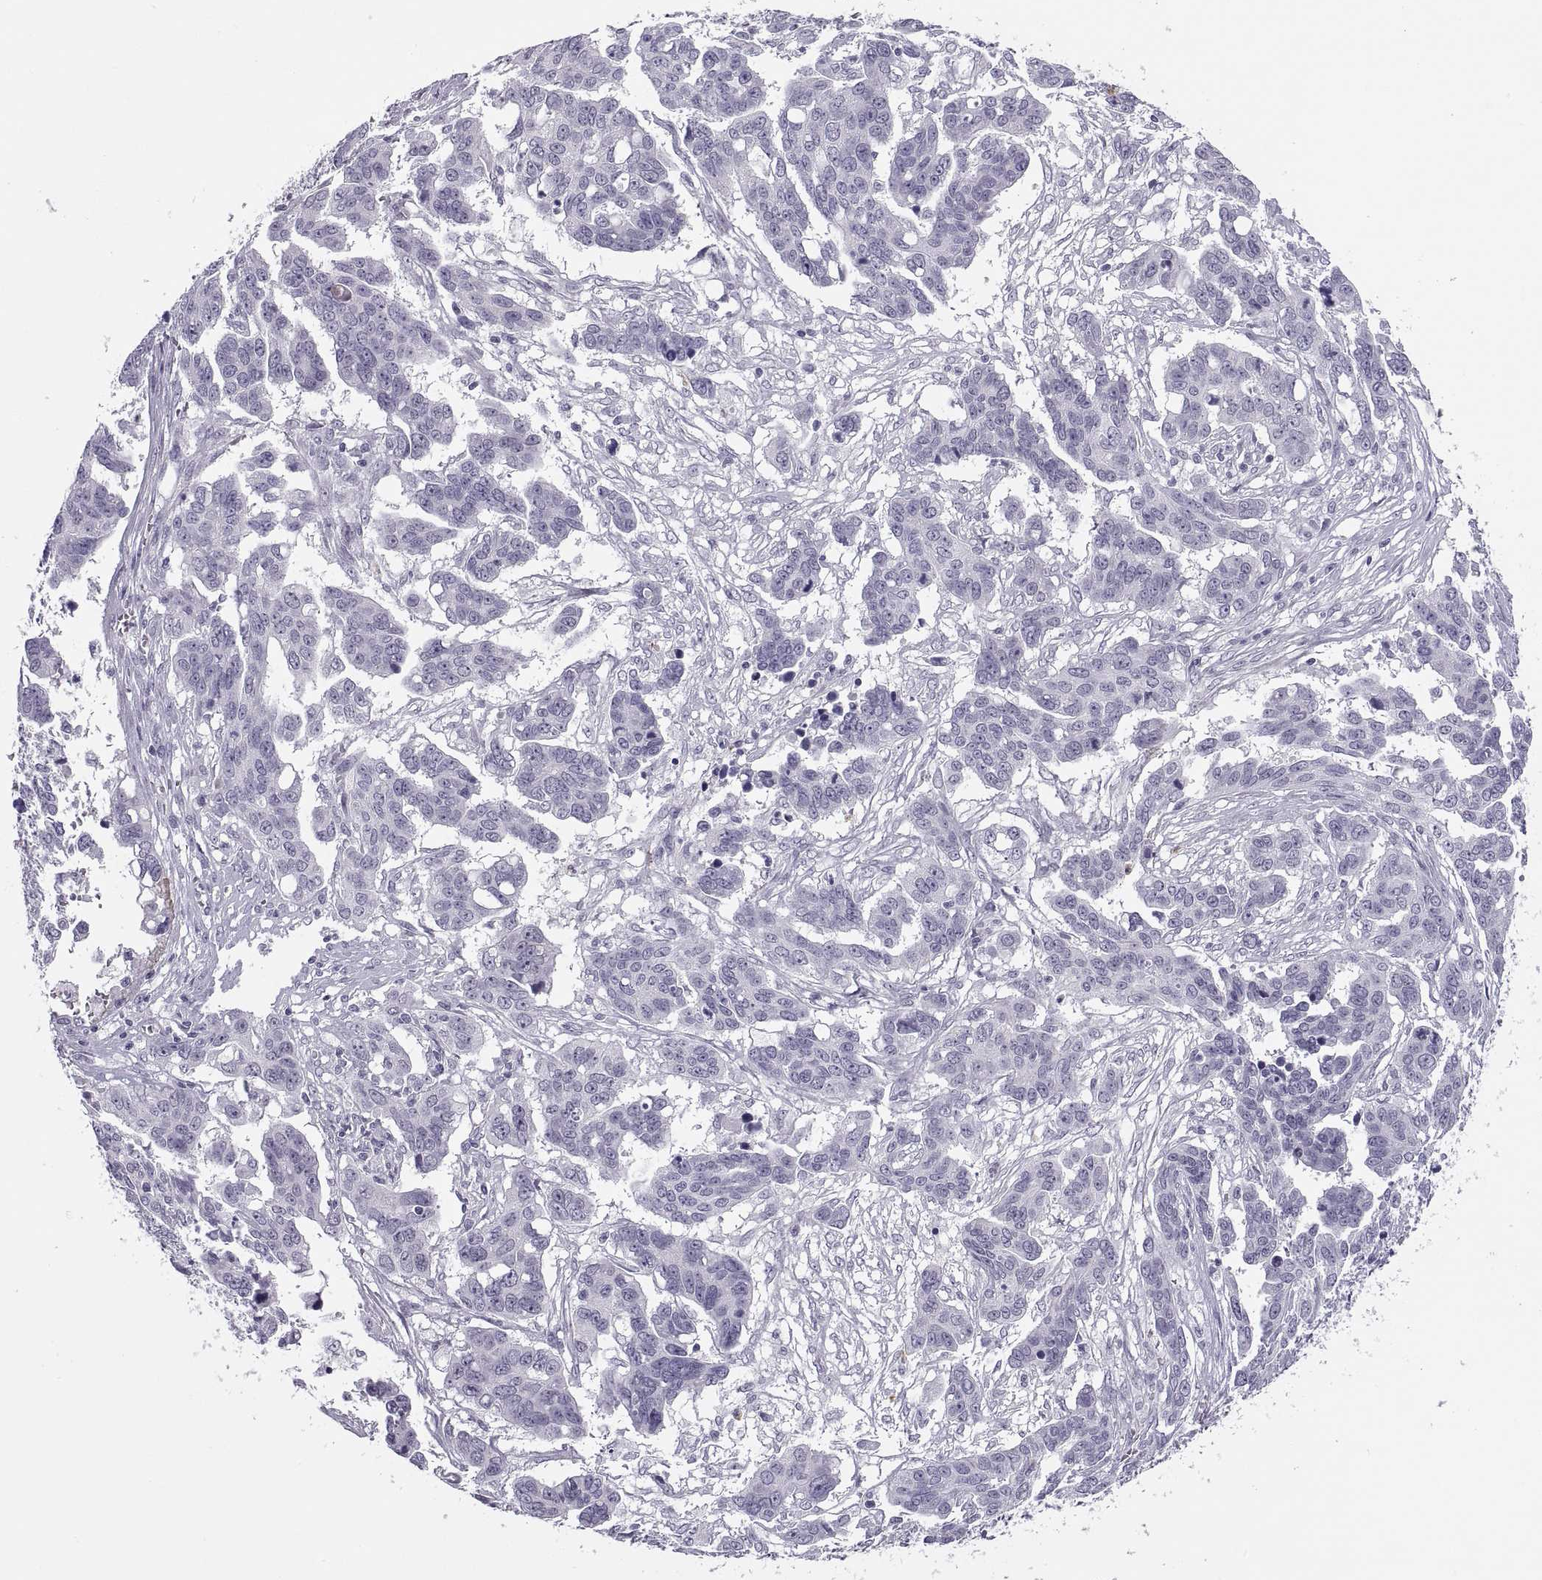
{"staining": {"intensity": "negative", "quantity": "none", "location": "none"}, "tissue": "ovarian cancer", "cell_type": "Tumor cells", "image_type": "cancer", "snomed": [{"axis": "morphology", "description": "Carcinoma, endometroid"}, {"axis": "topography", "description": "Ovary"}], "caption": "High magnification brightfield microscopy of ovarian cancer (endometroid carcinoma) stained with DAB (brown) and counterstained with hematoxylin (blue): tumor cells show no significant staining.", "gene": "C3orf22", "patient": {"sex": "female", "age": 78}}